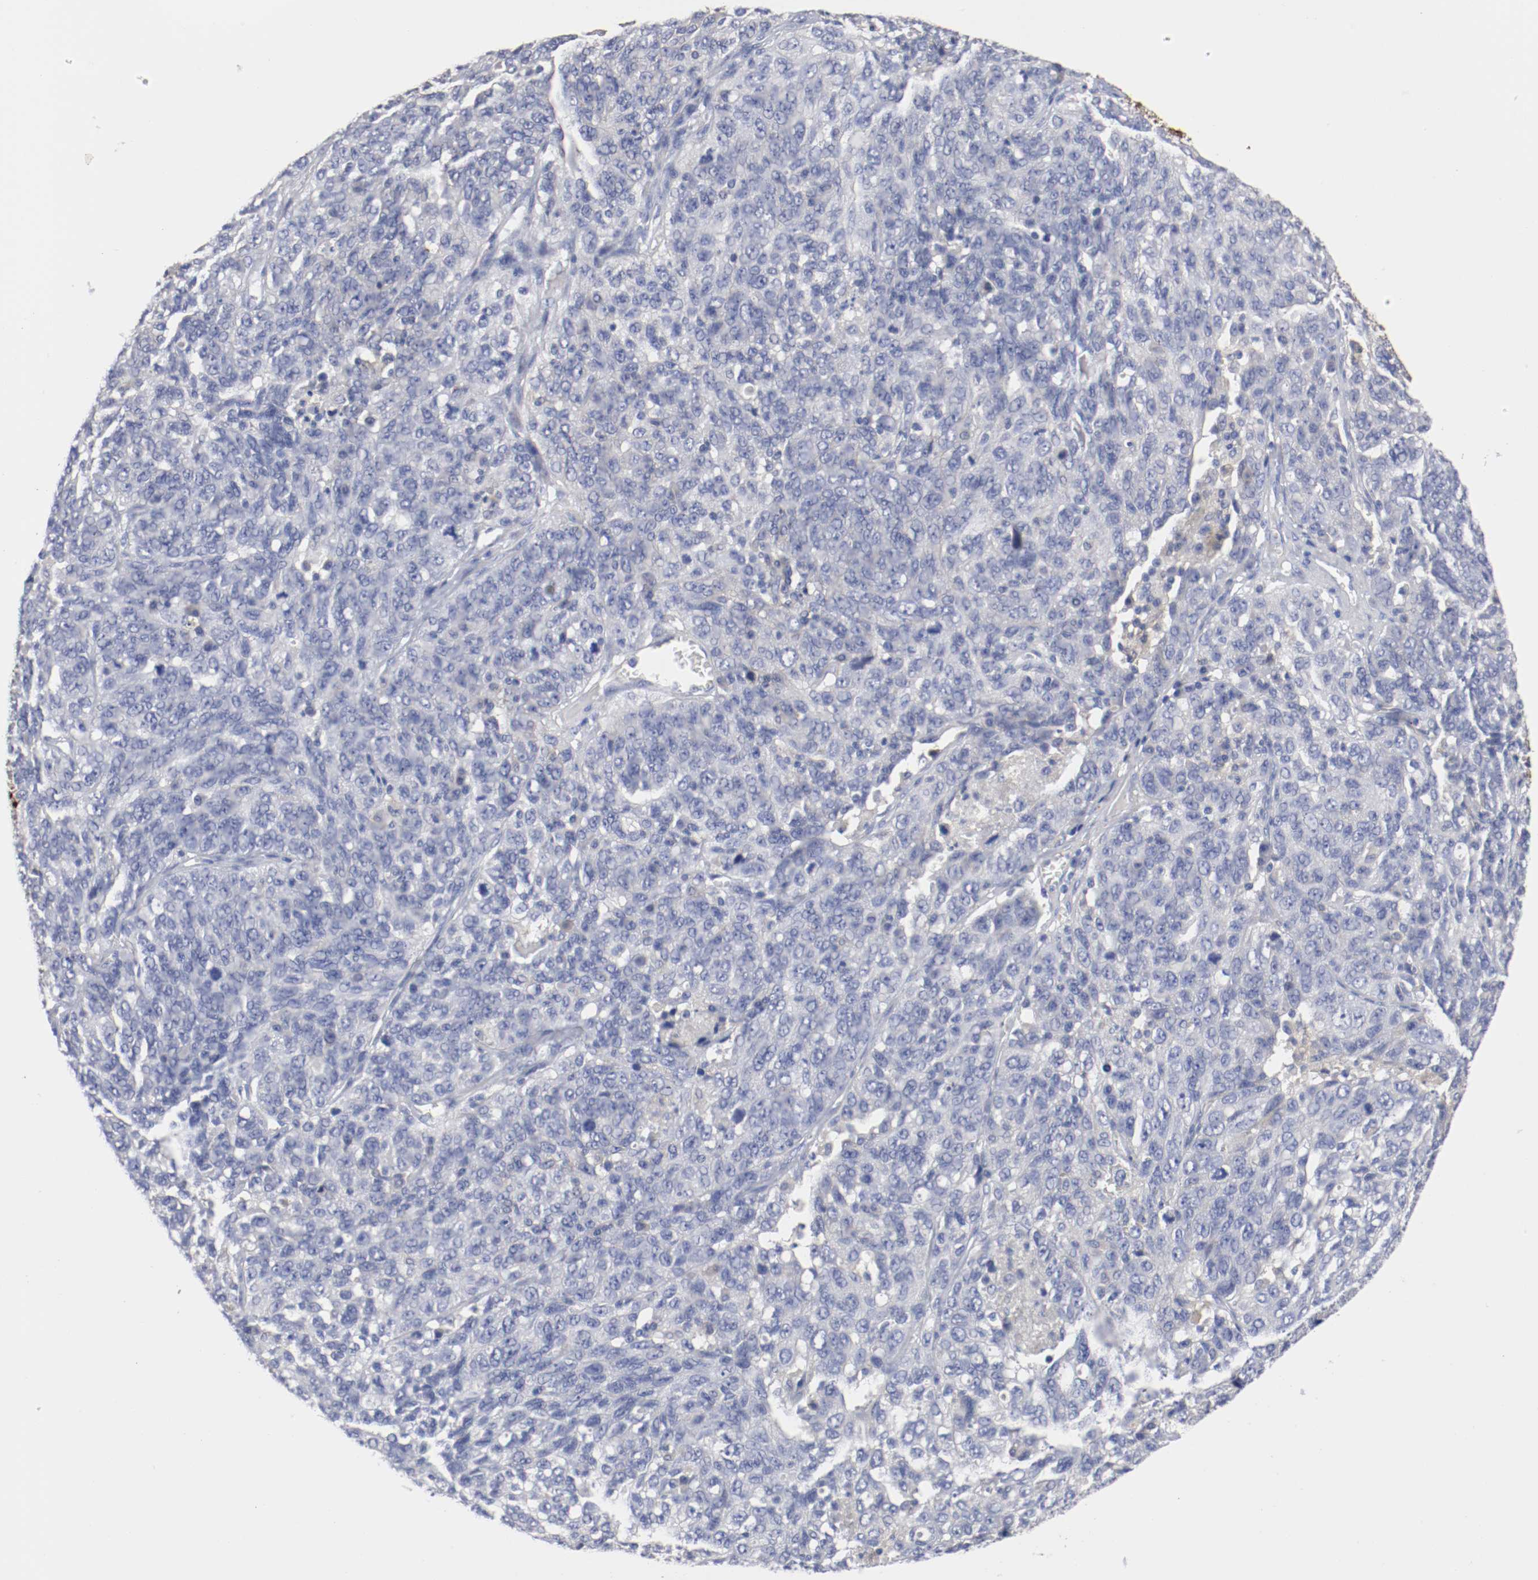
{"staining": {"intensity": "negative", "quantity": "none", "location": "none"}, "tissue": "ovarian cancer", "cell_type": "Tumor cells", "image_type": "cancer", "snomed": [{"axis": "morphology", "description": "Cystadenocarcinoma, serous, NOS"}, {"axis": "topography", "description": "Ovary"}], "caption": "A photomicrograph of ovarian cancer (serous cystadenocarcinoma) stained for a protein exhibits no brown staining in tumor cells.", "gene": "FGFBP1", "patient": {"sex": "female", "age": 71}}